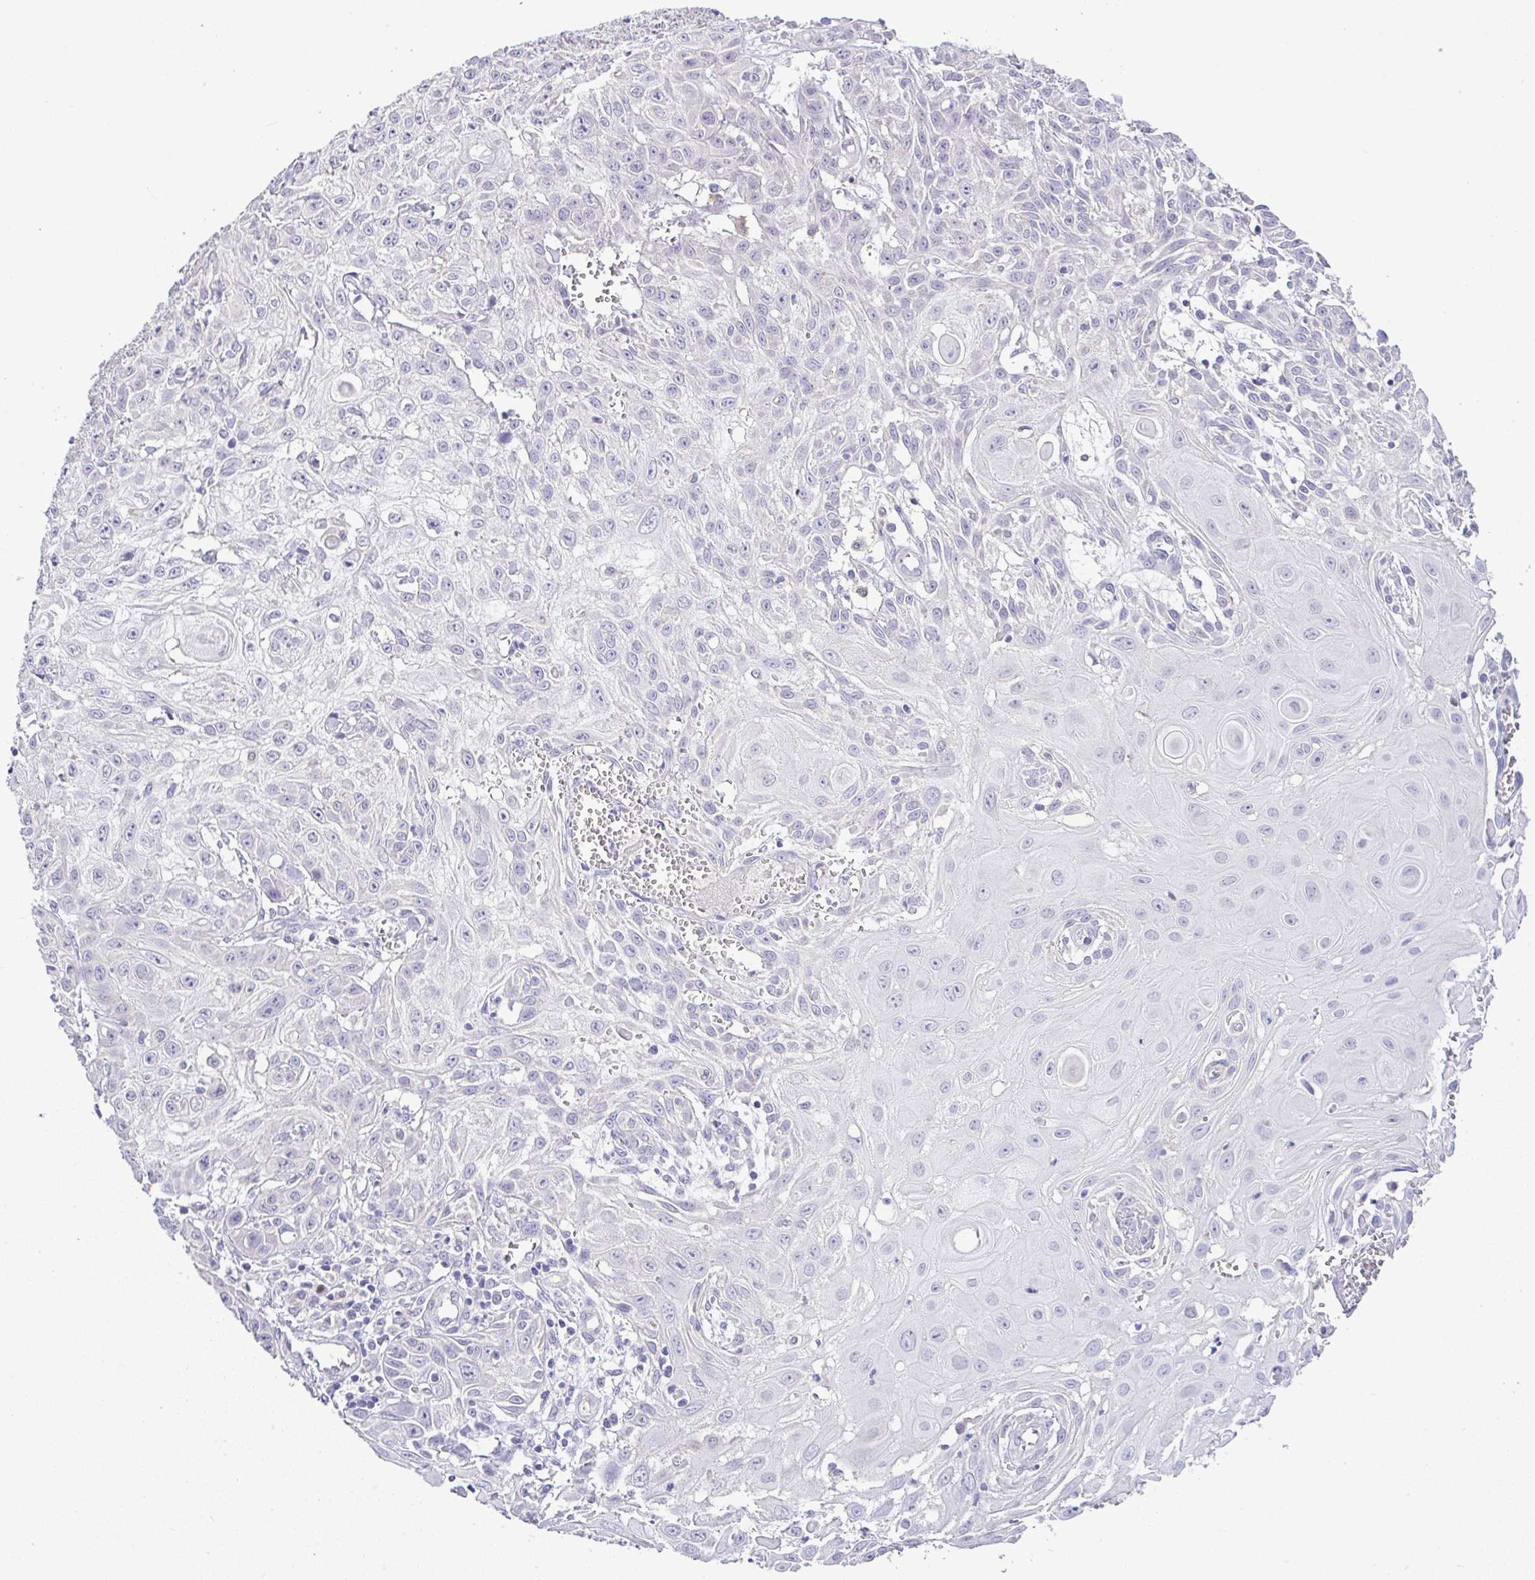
{"staining": {"intensity": "negative", "quantity": "none", "location": "none"}, "tissue": "skin cancer", "cell_type": "Tumor cells", "image_type": "cancer", "snomed": [{"axis": "morphology", "description": "Squamous cell carcinoma, NOS"}, {"axis": "topography", "description": "Skin"}, {"axis": "topography", "description": "Vulva"}], "caption": "DAB (3,3'-diaminobenzidine) immunohistochemical staining of skin squamous cell carcinoma demonstrates no significant expression in tumor cells.", "gene": "CTU1", "patient": {"sex": "female", "age": 71}}